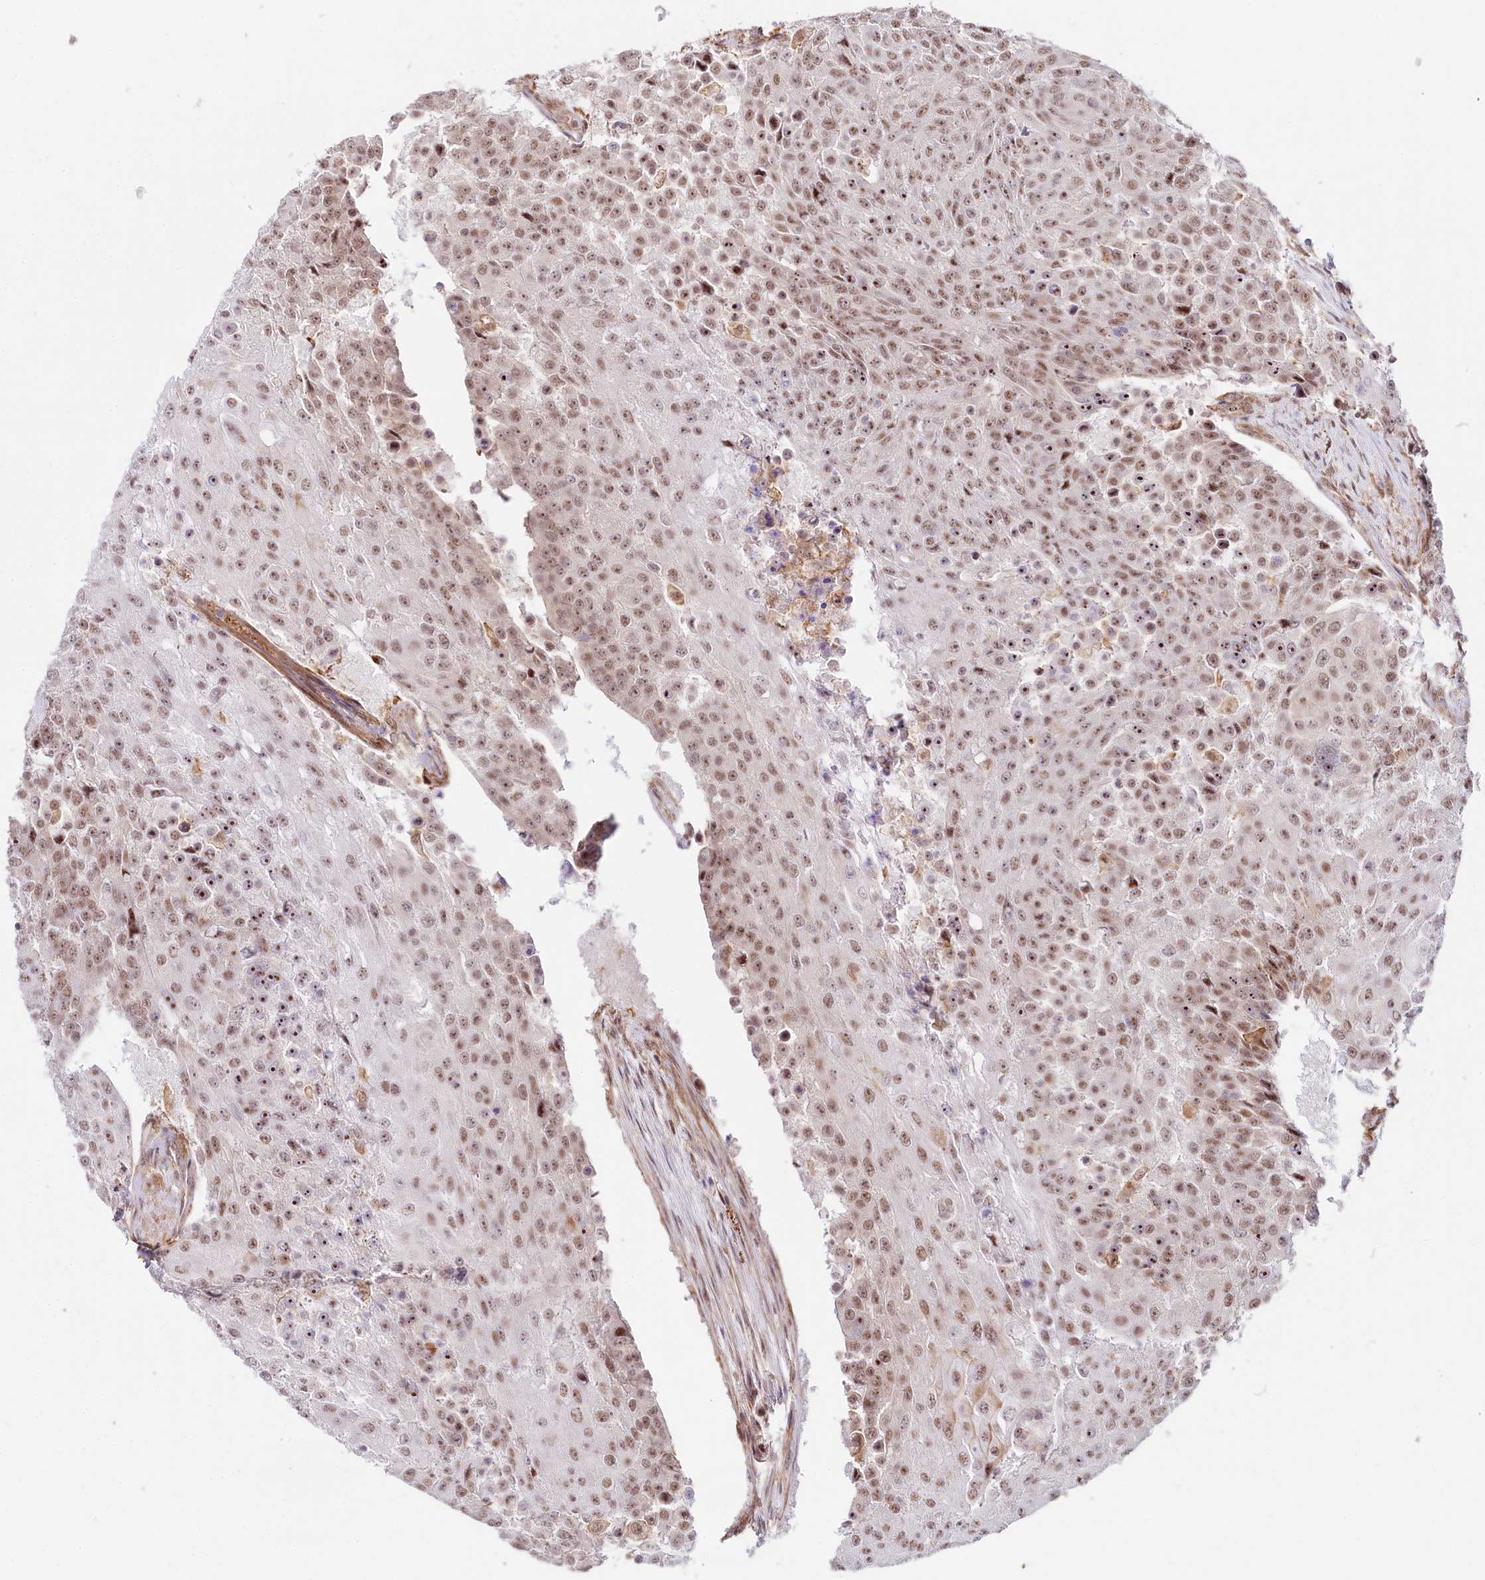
{"staining": {"intensity": "moderate", "quantity": ">75%", "location": "nuclear"}, "tissue": "urothelial cancer", "cell_type": "Tumor cells", "image_type": "cancer", "snomed": [{"axis": "morphology", "description": "Urothelial carcinoma, High grade"}, {"axis": "topography", "description": "Urinary bladder"}], "caption": "Immunohistochemistry staining of high-grade urothelial carcinoma, which shows medium levels of moderate nuclear positivity in about >75% of tumor cells indicating moderate nuclear protein positivity. The staining was performed using DAB (brown) for protein detection and nuclei were counterstained in hematoxylin (blue).", "gene": "TUBGCP2", "patient": {"sex": "female", "age": 63}}